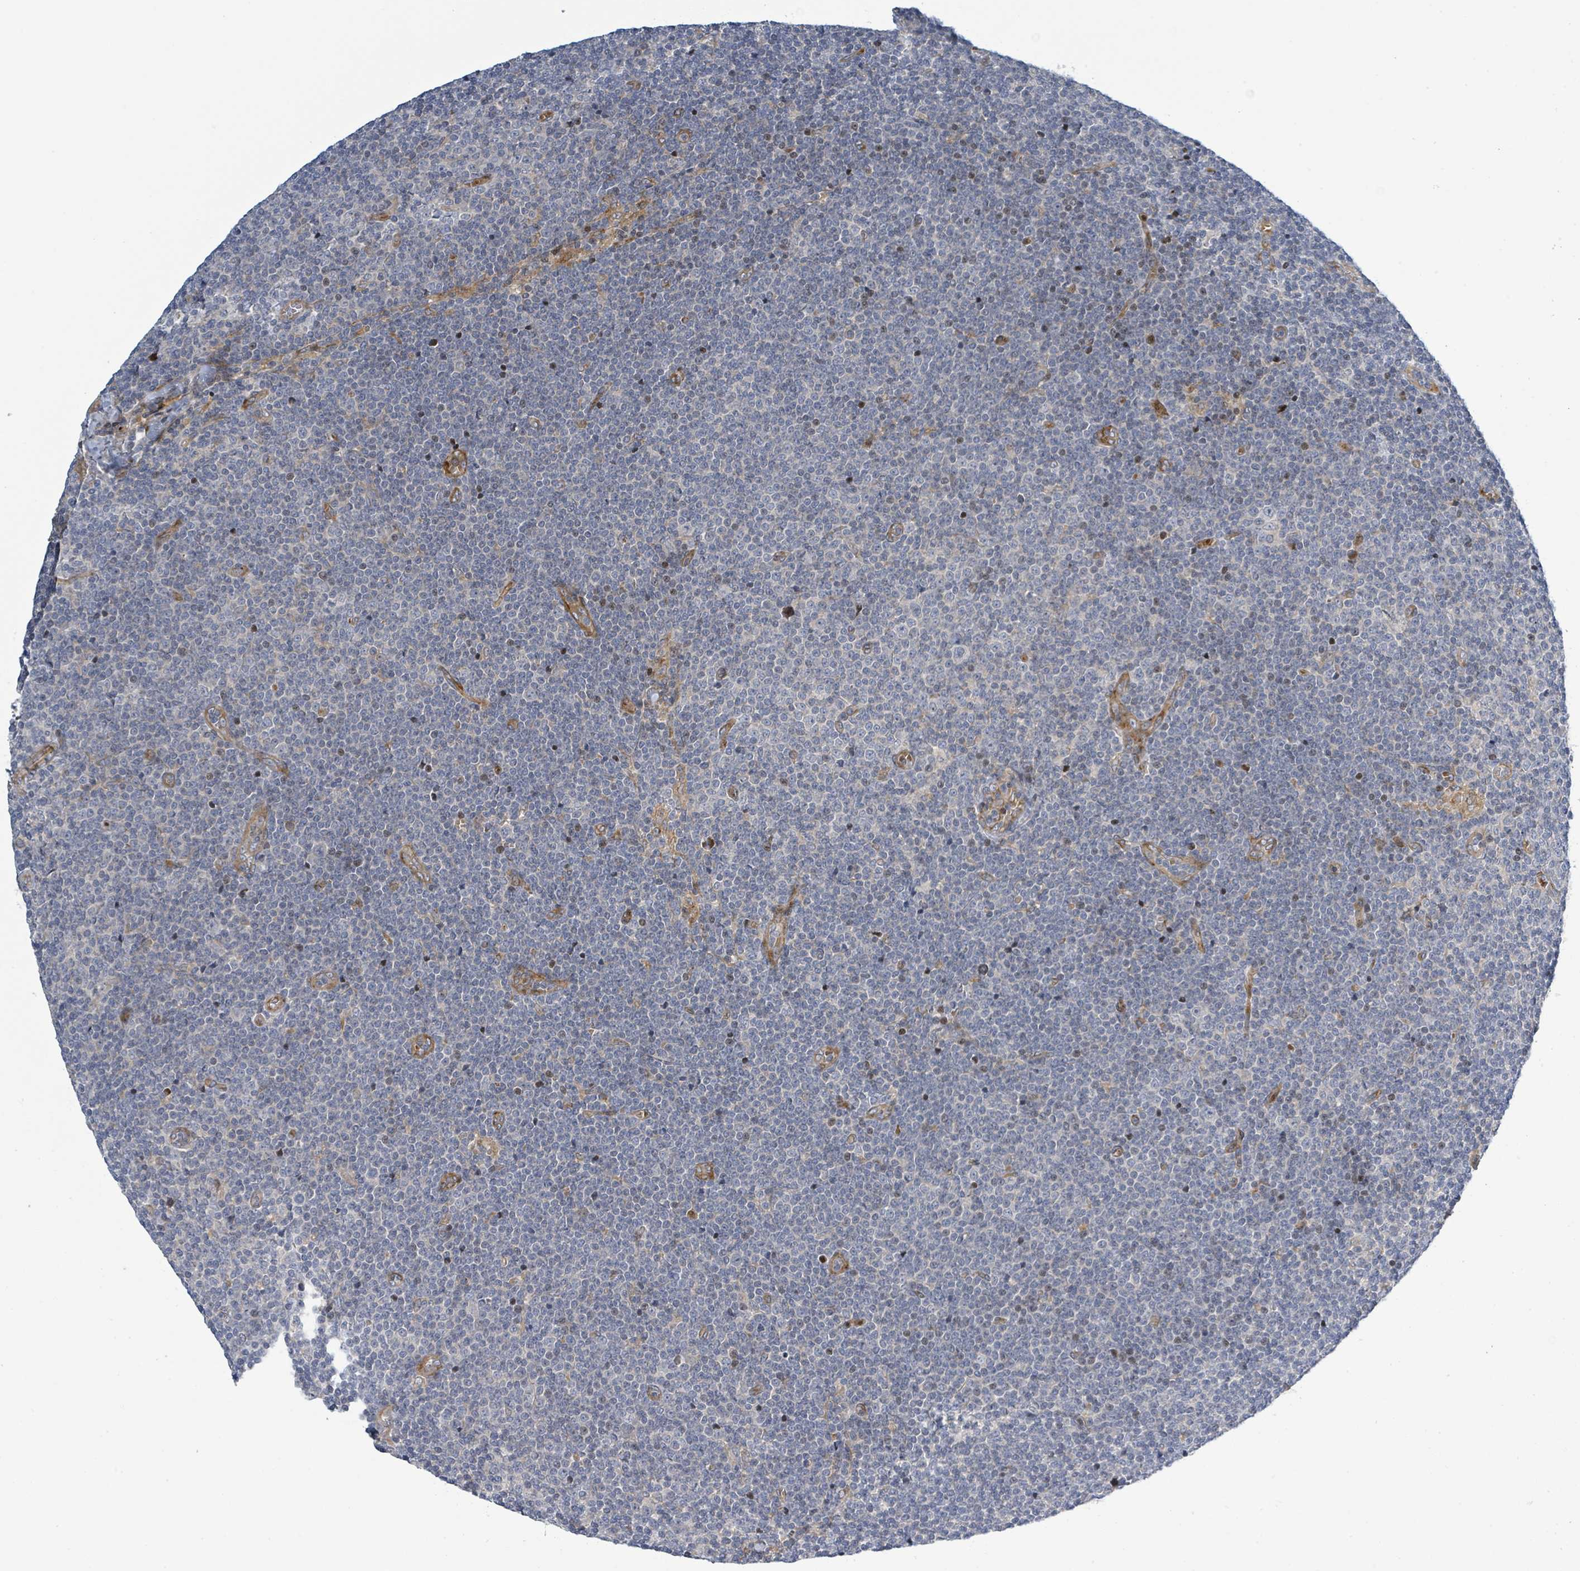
{"staining": {"intensity": "negative", "quantity": "none", "location": "none"}, "tissue": "lymphoma", "cell_type": "Tumor cells", "image_type": "cancer", "snomed": [{"axis": "morphology", "description": "Malignant lymphoma, non-Hodgkin's type, Low grade"}, {"axis": "topography", "description": "Lymph node"}], "caption": "A micrograph of human lymphoma is negative for staining in tumor cells.", "gene": "CFAP210", "patient": {"sex": "male", "age": 48}}